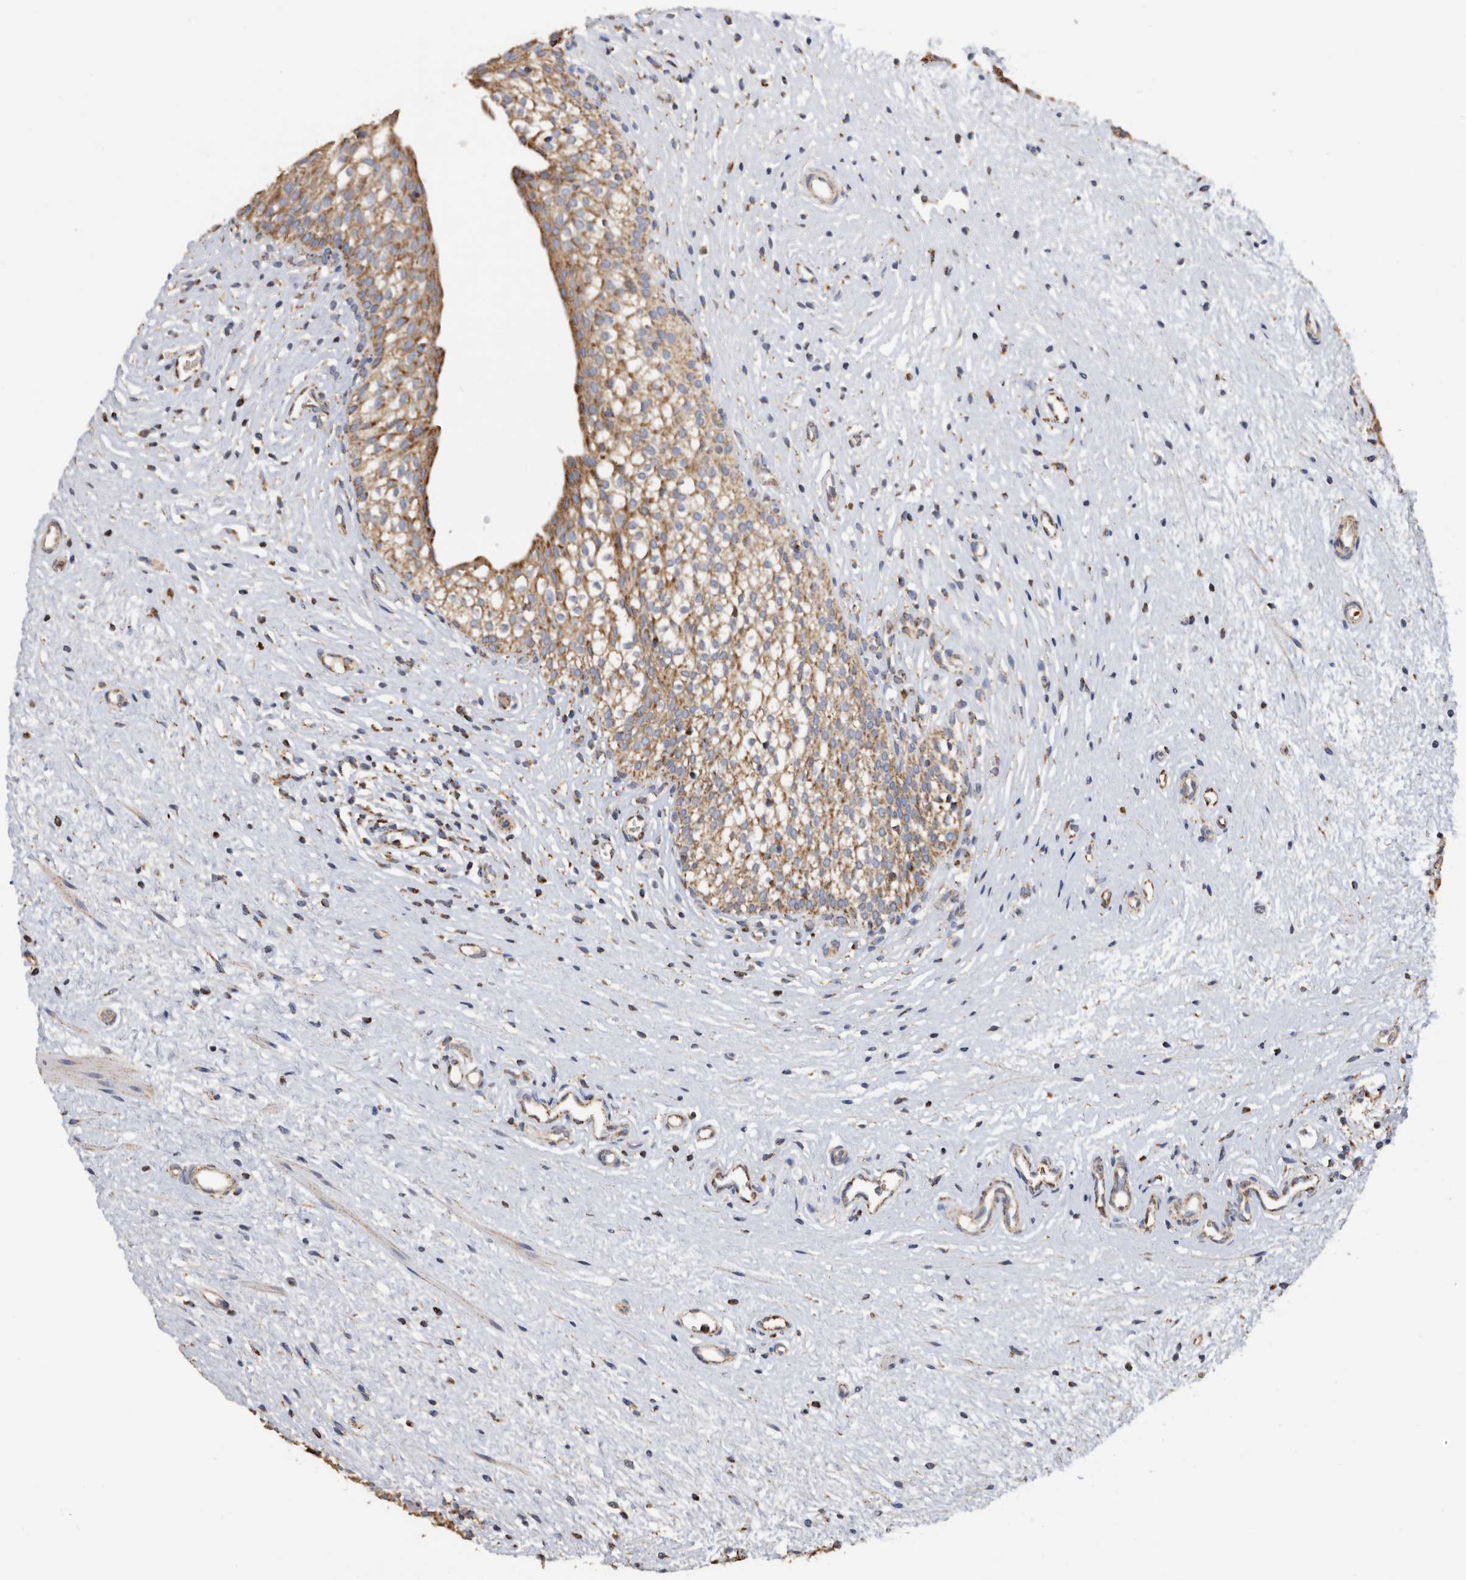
{"staining": {"intensity": "strong", "quantity": "25%-75%", "location": "cytoplasmic/membranous"}, "tissue": "urinary bladder", "cell_type": "Urothelial cells", "image_type": "normal", "snomed": [{"axis": "morphology", "description": "Normal tissue, NOS"}, {"axis": "topography", "description": "Urinary bladder"}], "caption": "IHC photomicrograph of normal human urinary bladder stained for a protein (brown), which shows high levels of strong cytoplasmic/membranous positivity in about 25%-75% of urothelial cells.", "gene": "WFDC1", "patient": {"sex": "male", "age": 1}}